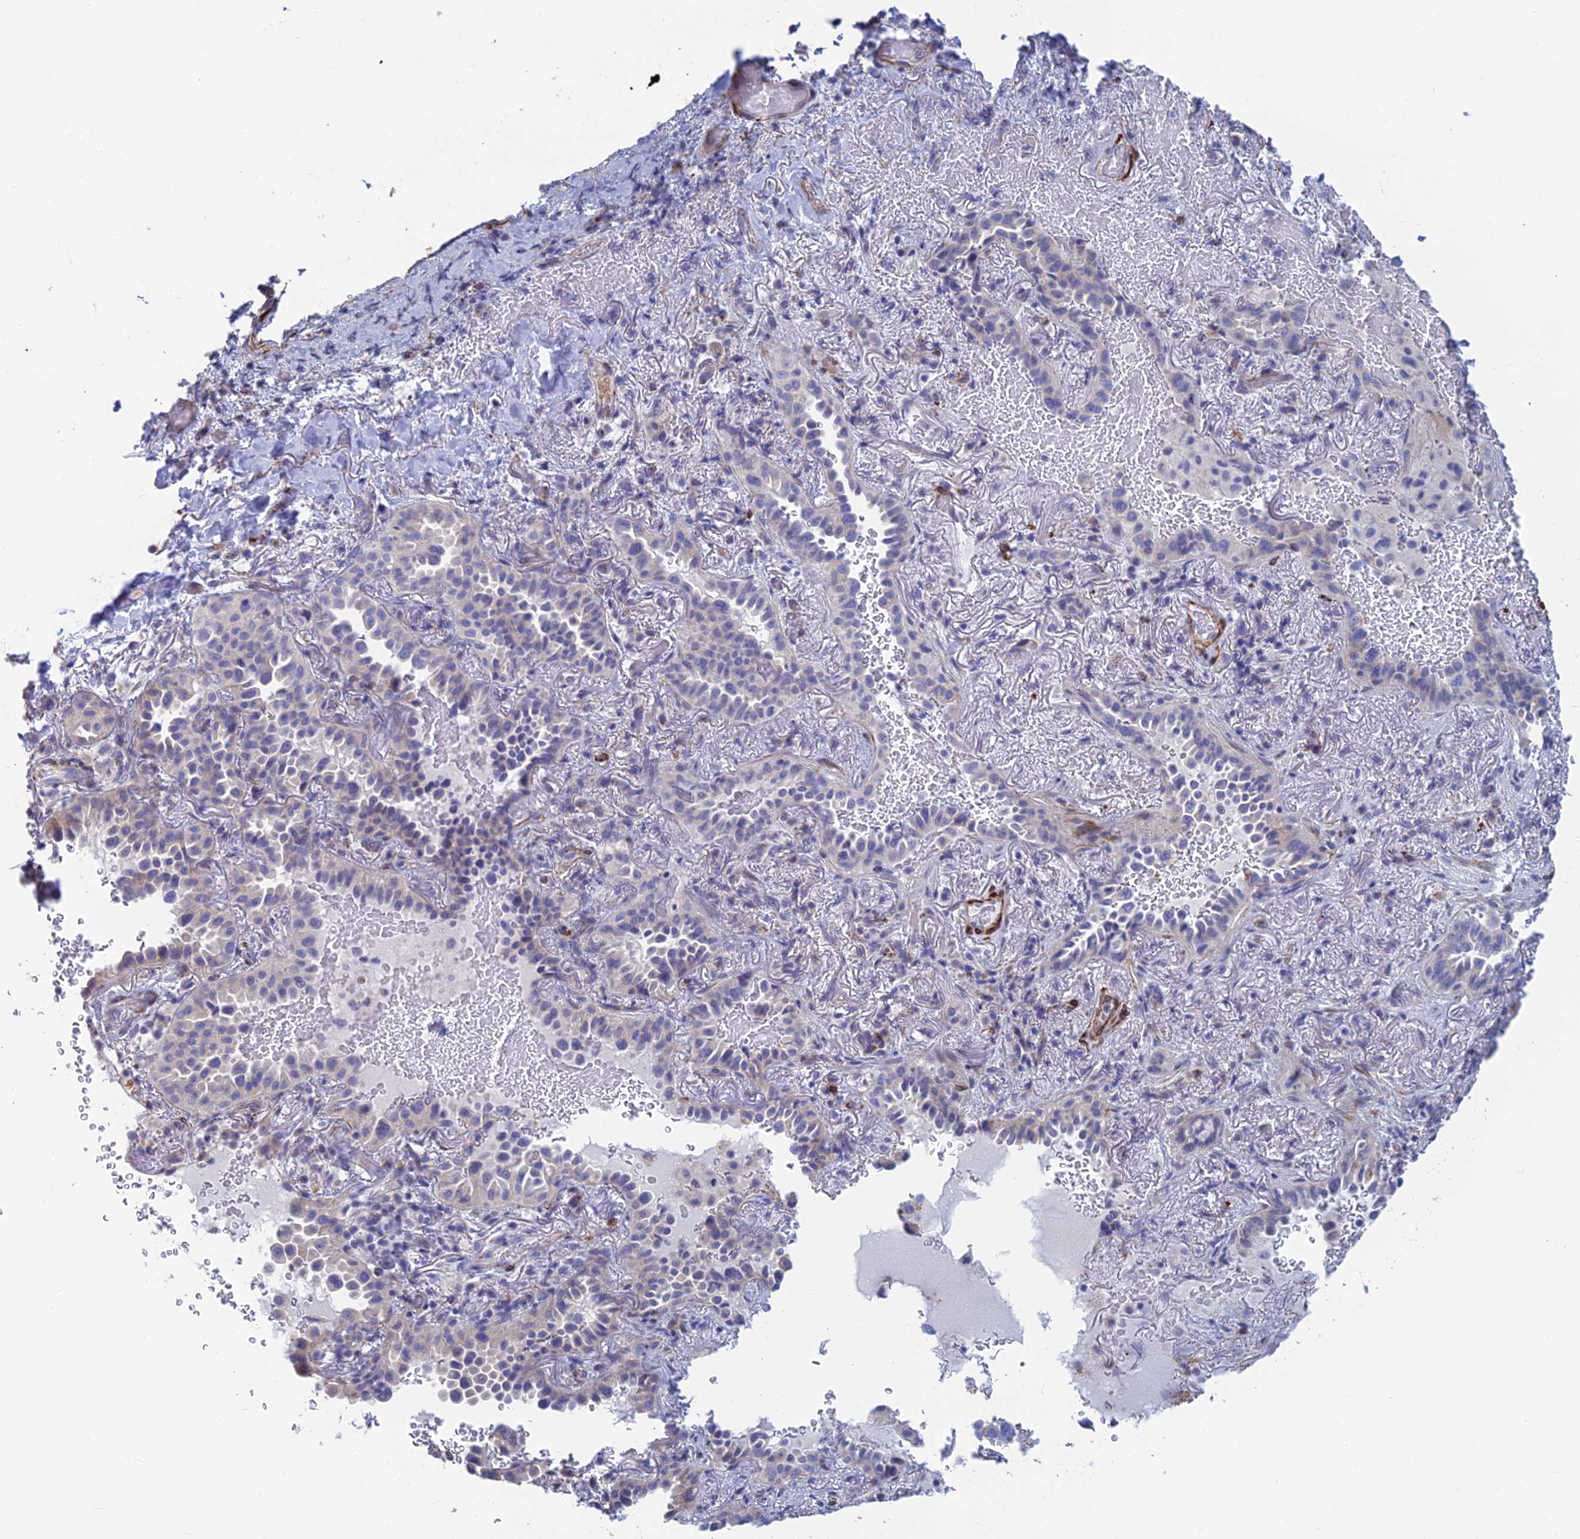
{"staining": {"intensity": "negative", "quantity": "none", "location": "none"}, "tissue": "lung cancer", "cell_type": "Tumor cells", "image_type": "cancer", "snomed": [{"axis": "morphology", "description": "Adenocarcinoma, NOS"}, {"axis": "topography", "description": "Lung"}], "caption": "DAB (3,3'-diaminobenzidine) immunohistochemical staining of lung cancer (adenocarcinoma) displays no significant positivity in tumor cells.", "gene": "PCDHA8", "patient": {"sex": "female", "age": 69}}